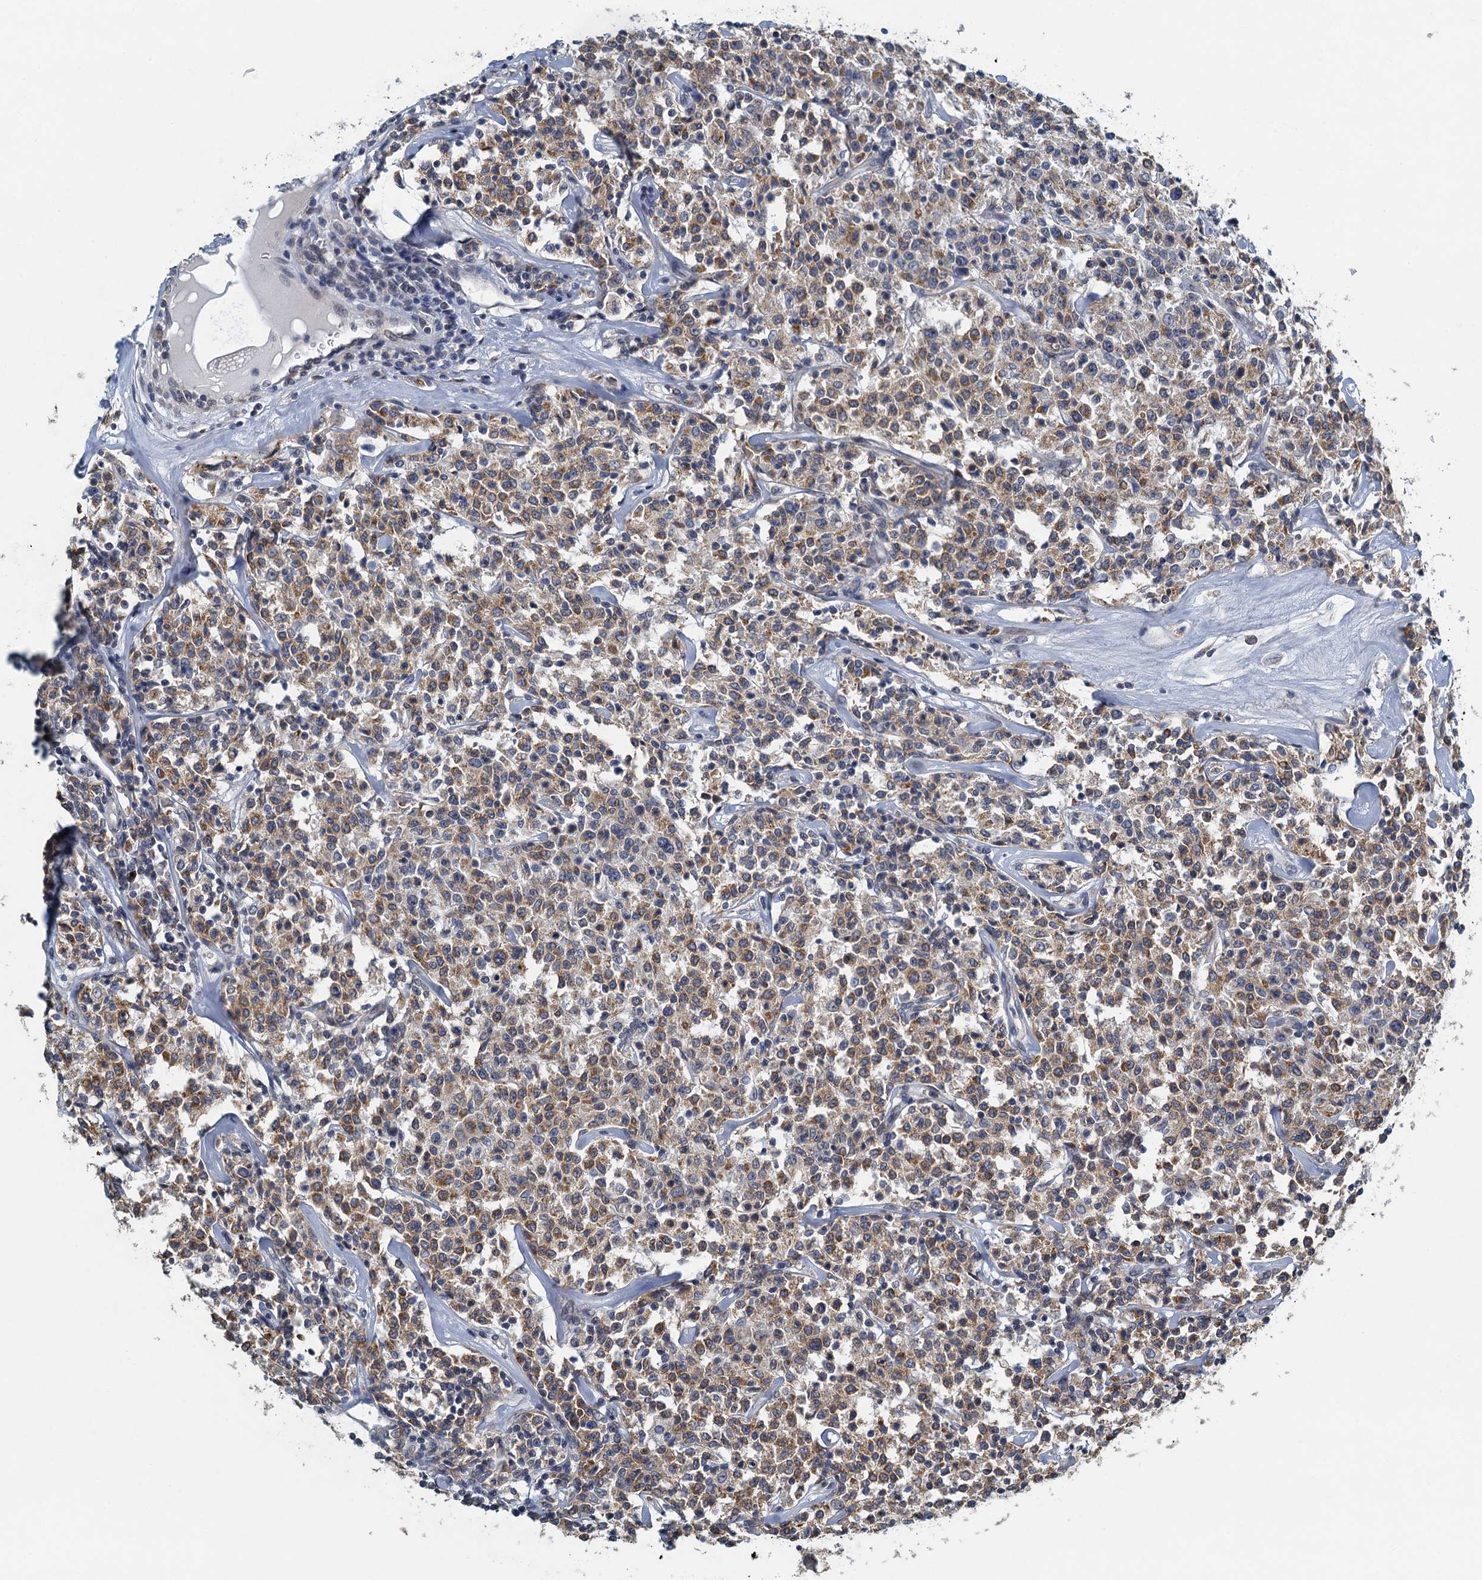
{"staining": {"intensity": "moderate", "quantity": ">75%", "location": "cytoplasmic/membranous"}, "tissue": "lymphoma", "cell_type": "Tumor cells", "image_type": "cancer", "snomed": [{"axis": "morphology", "description": "Malignant lymphoma, non-Hodgkin's type, Low grade"}, {"axis": "topography", "description": "Small intestine"}], "caption": "A micrograph of human lymphoma stained for a protein shows moderate cytoplasmic/membranous brown staining in tumor cells.", "gene": "ALG2", "patient": {"sex": "female", "age": 59}}